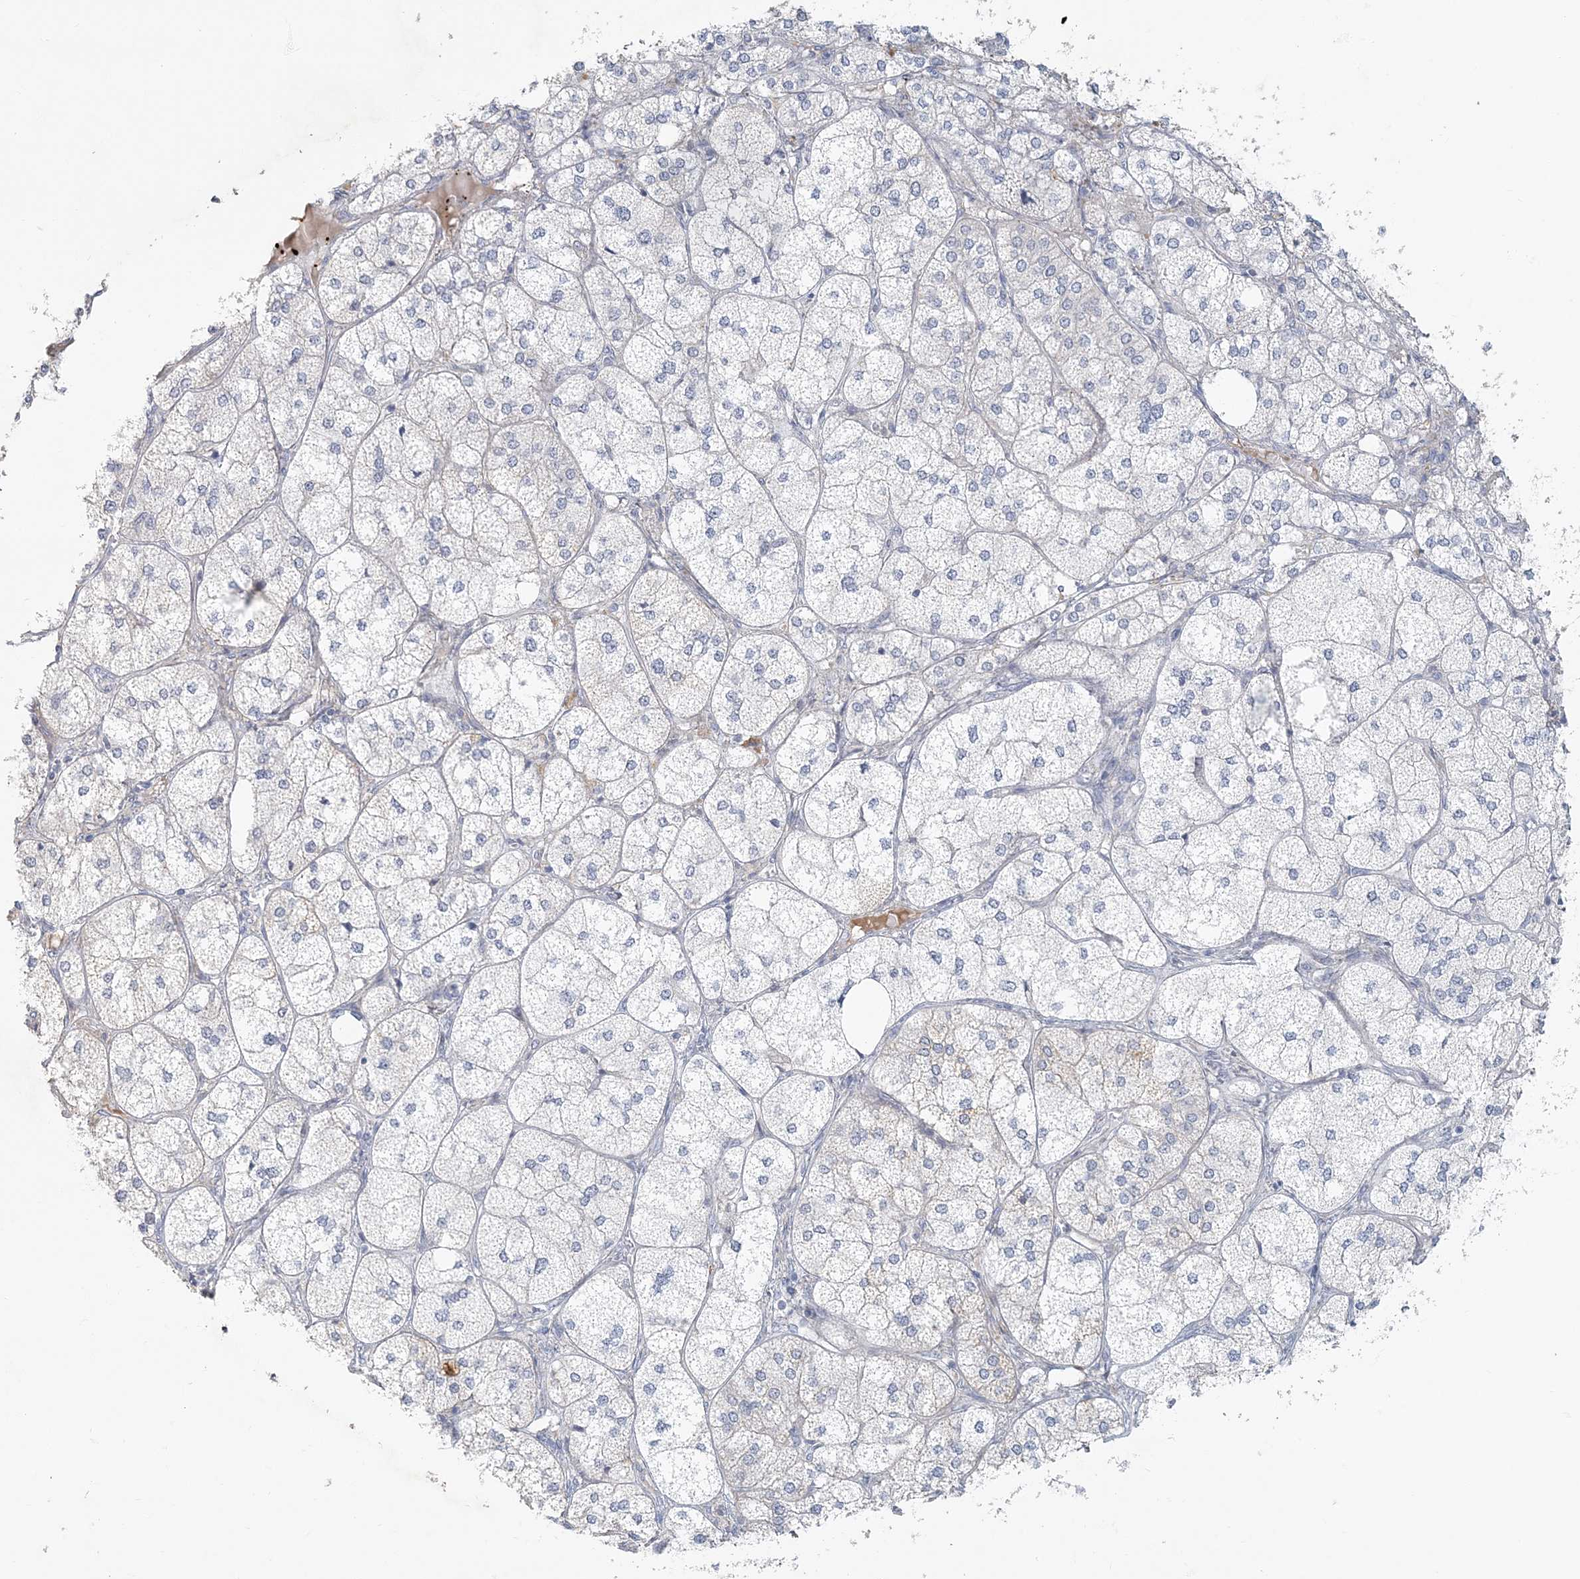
{"staining": {"intensity": "moderate", "quantity": "<25%", "location": "cytoplasmic/membranous"}, "tissue": "adrenal gland", "cell_type": "Glandular cells", "image_type": "normal", "snomed": [{"axis": "morphology", "description": "Normal tissue, NOS"}, {"axis": "topography", "description": "Adrenal gland"}], "caption": "Human adrenal gland stained for a protein (brown) shows moderate cytoplasmic/membranous positive positivity in about <25% of glandular cells.", "gene": "MYOT", "patient": {"sex": "female", "age": 61}}